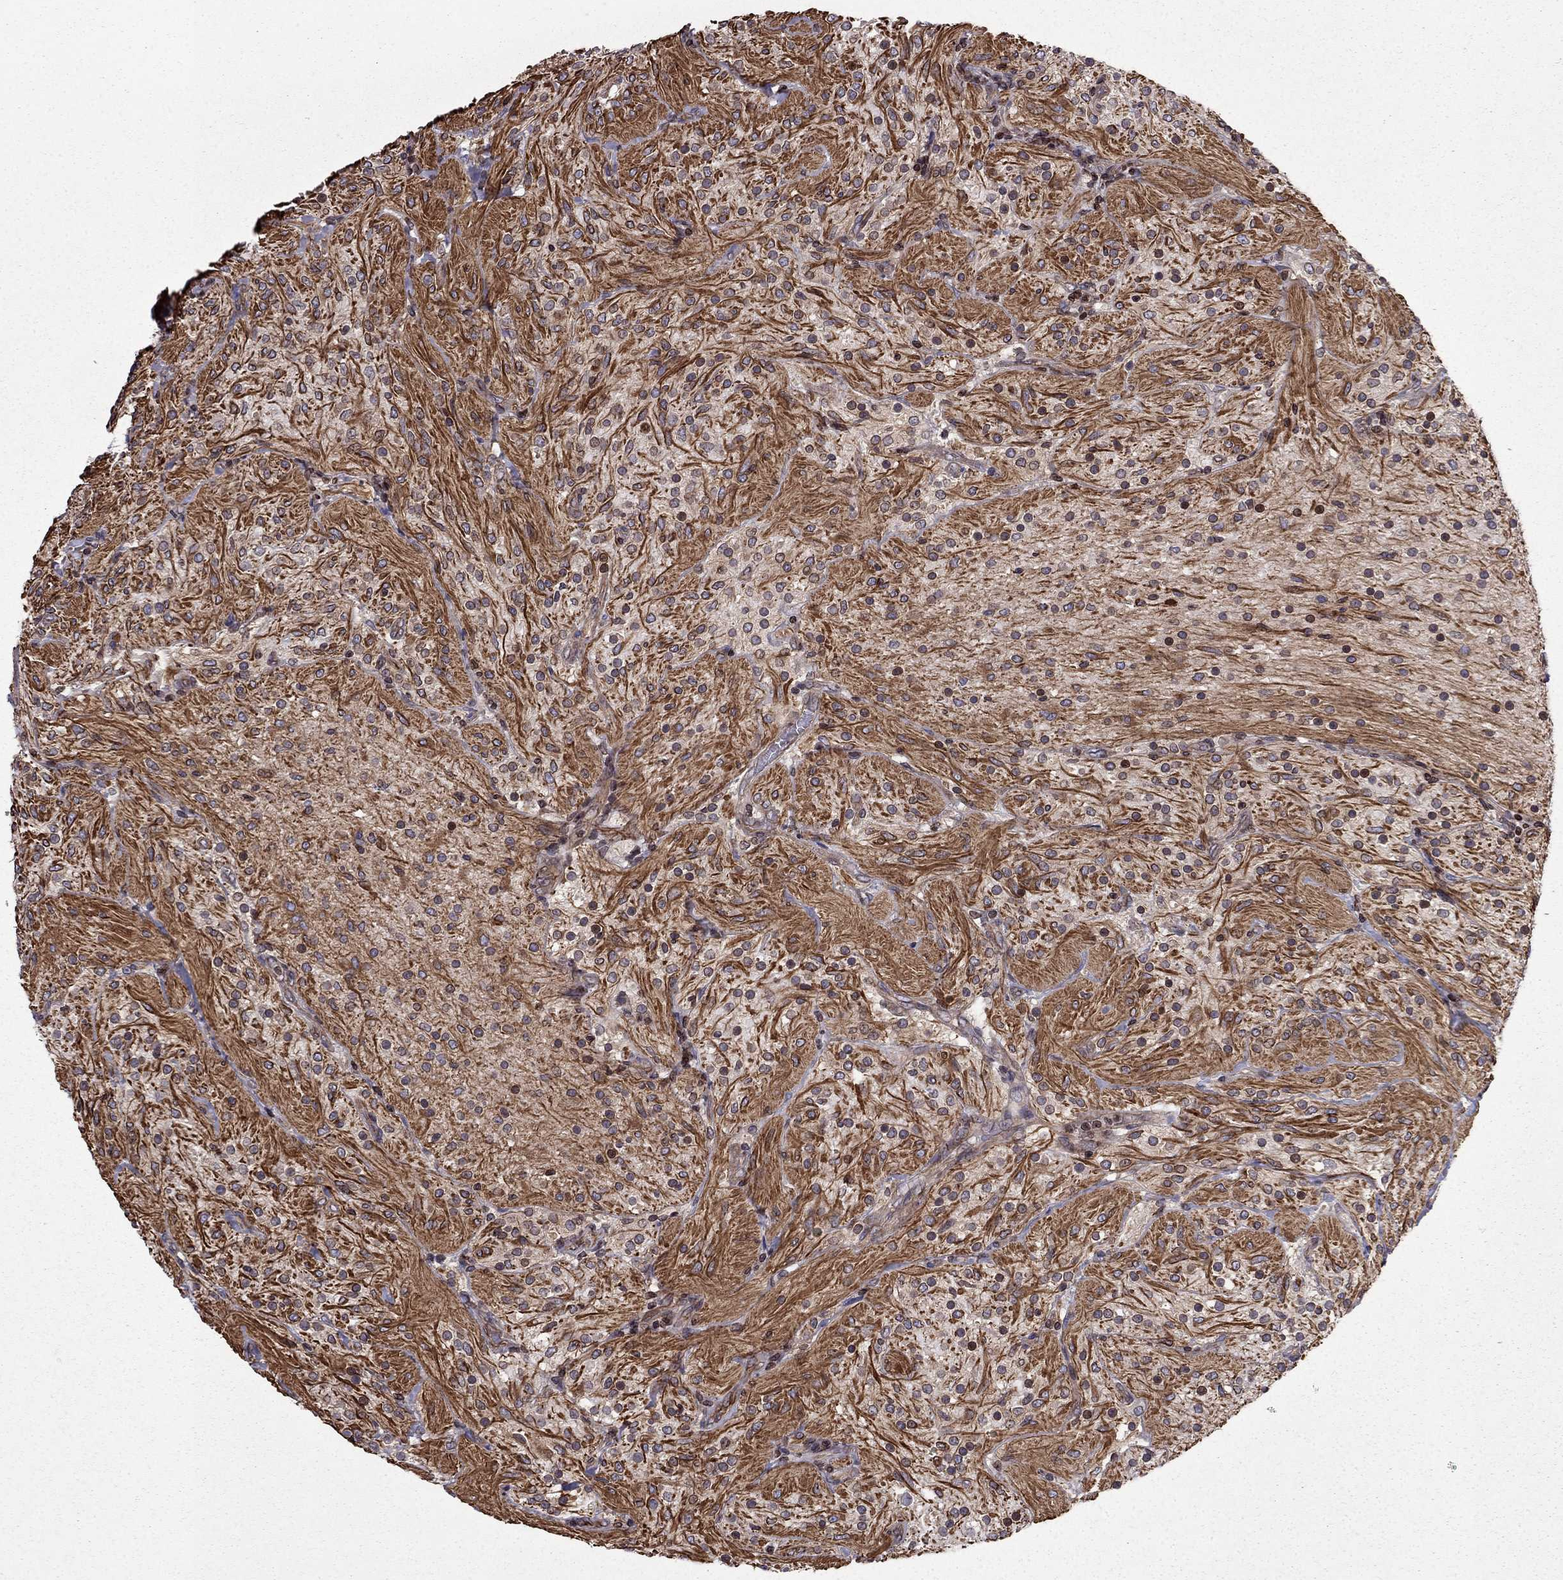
{"staining": {"intensity": "moderate", "quantity": ">75%", "location": "cytoplasmic/membranous"}, "tissue": "glioma", "cell_type": "Tumor cells", "image_type": "cancer", "snomed": [{"axis": "morphology", "description": "Glioma, malignant, Low grade"}, {"axis": "topography", "description": "Brain"}], "caption": "Immunohistochemistry photomicrograph of human glioma stained for a protein (brown), which shows medium levels of moderate cytoplasmic/membranous positivity in approximately >75% of tumor cells.", "gene": "CDC42BPA", "patient": {"sex": "male", "age": 3}}